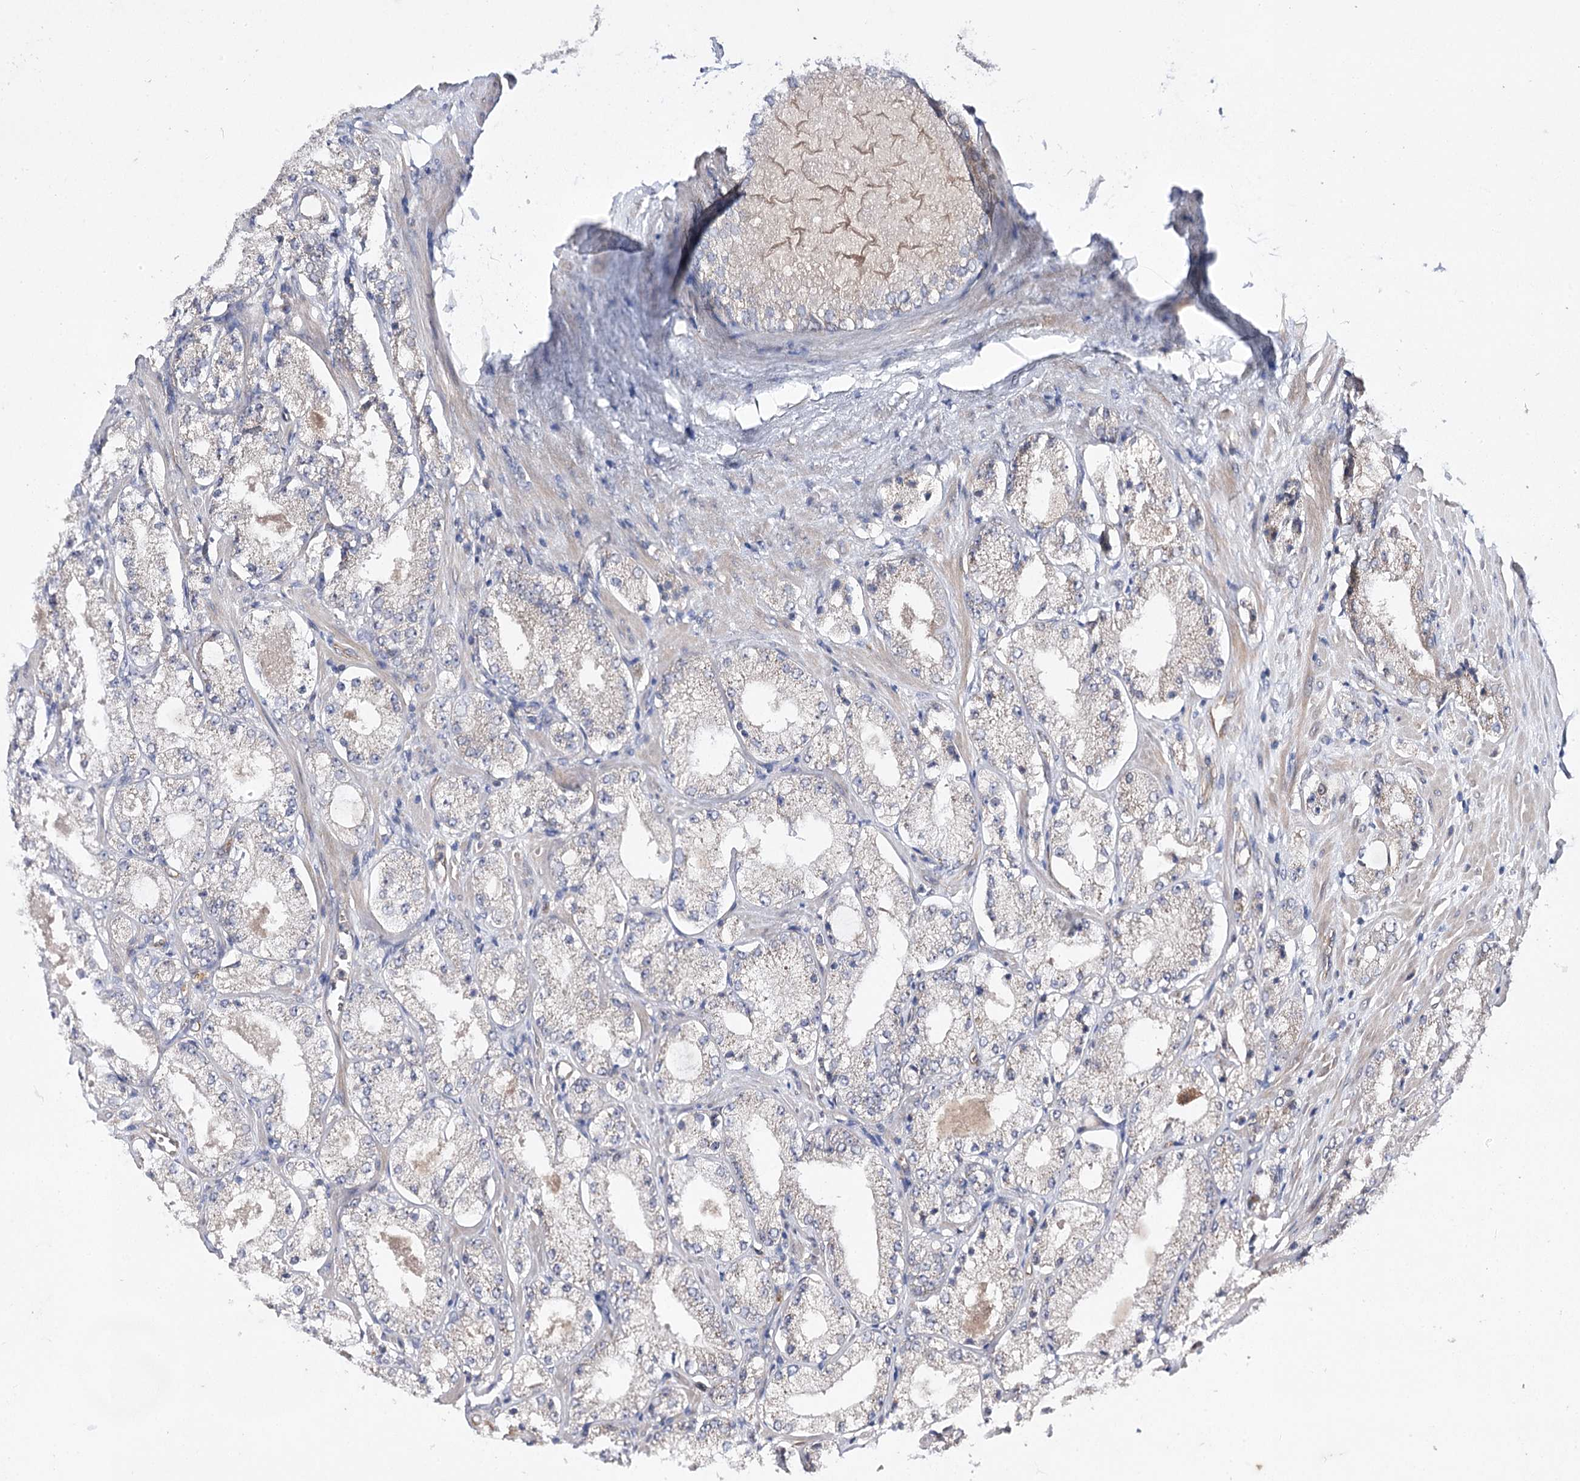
{"staining": {"intensity": "negative", "quantity": "none", "location": "none"}, "tissue": "prostate cancer", "cell_type": "Tumor cells", "image_type": "cancer", "snomed": [{"axis": "morphology", "description": "Adenocarcinoma, Low grade"}, {"axis": "topography", "description": "Prostate"}], "caption": "This is a image of immunohistochemistry (IHC) staining of adenocarcinoma (low-grade) (prostate), which shows no staining in tumor cells.", "gene": "BCR", "patient": {"sex": "male", "age": 69}}